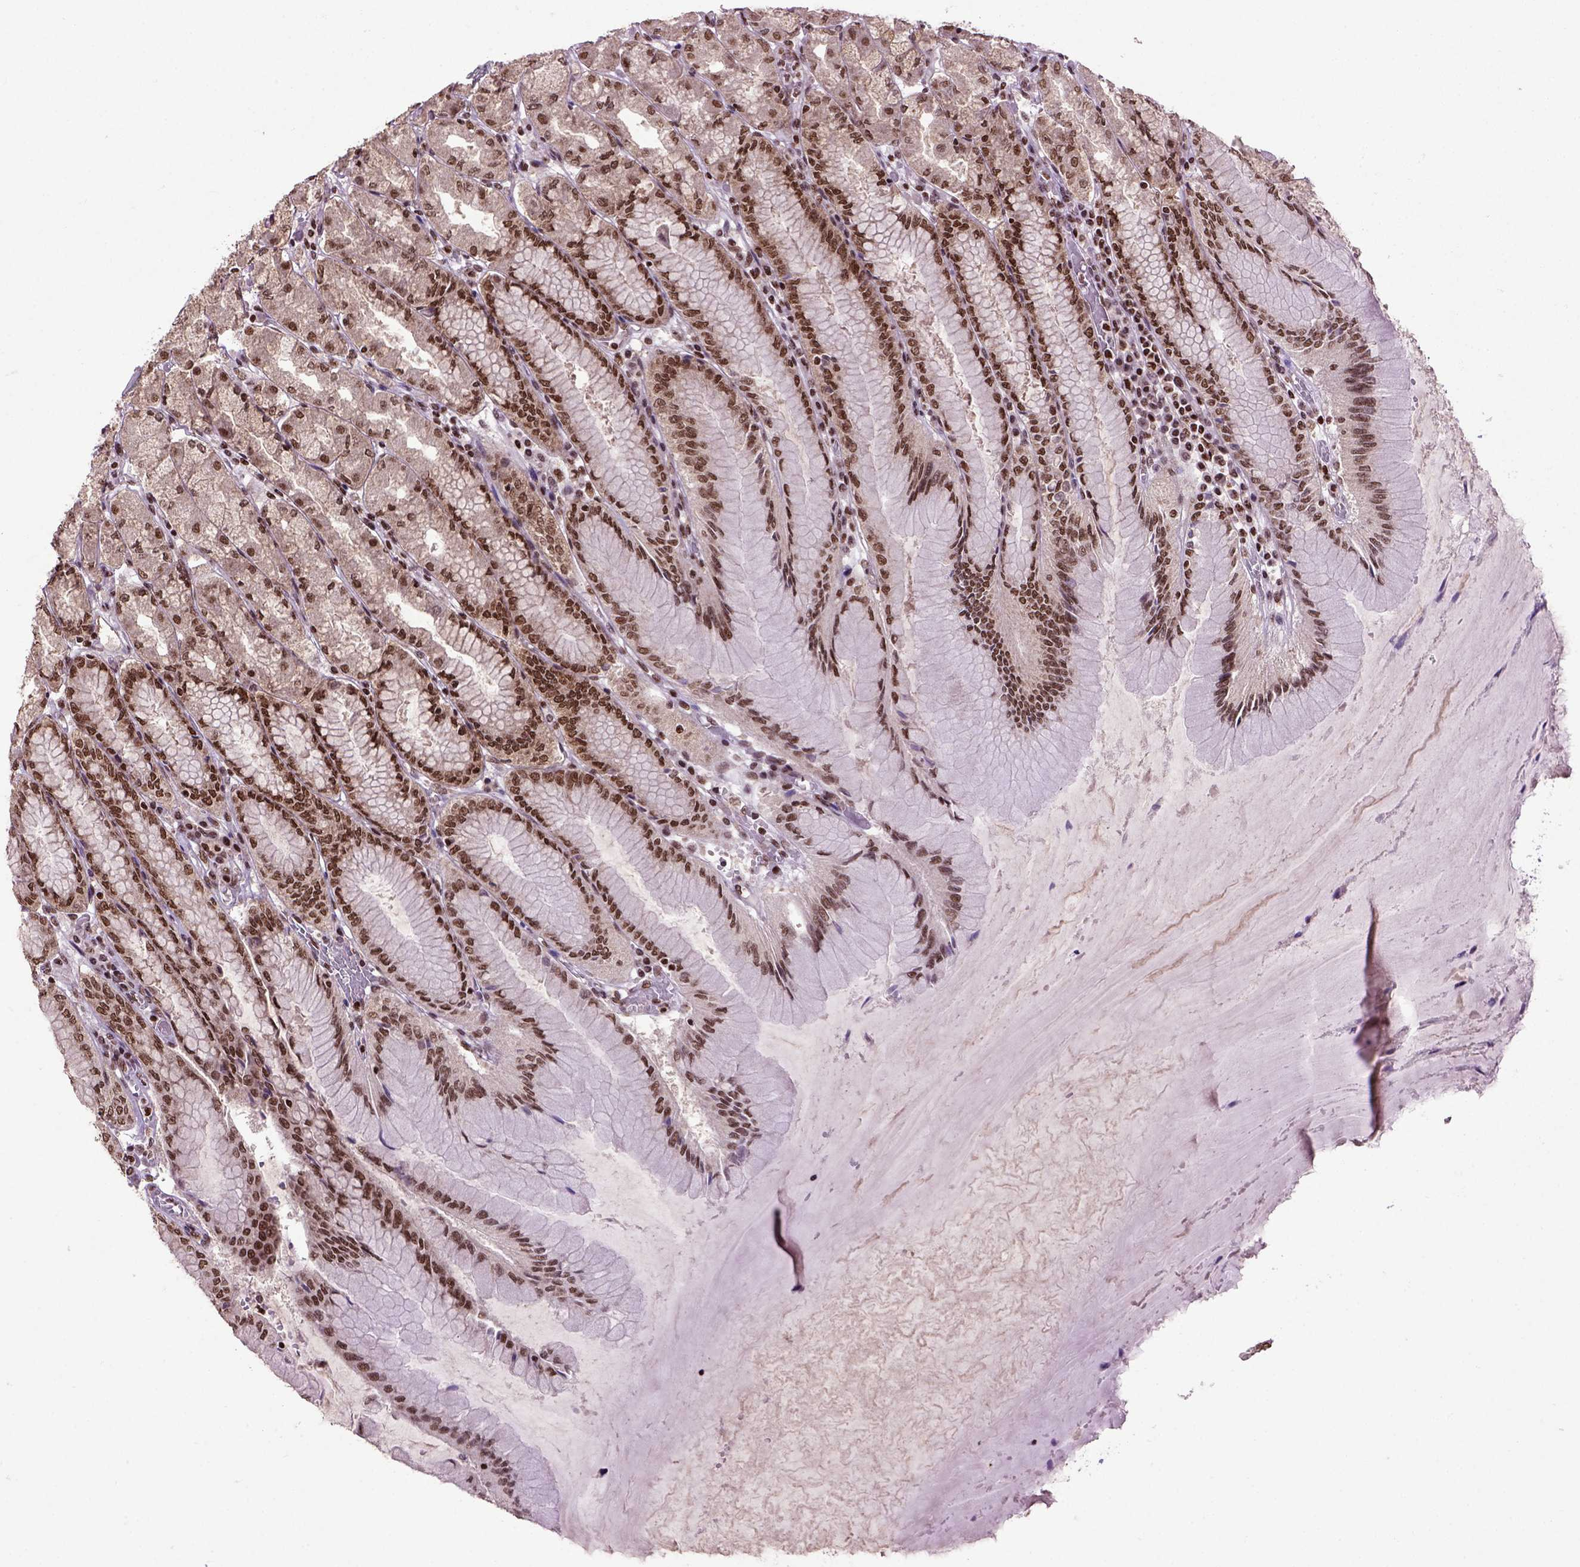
{"staining": {"intensity": "strong", "quantity": ">75%", "location": "nuclear"}, "tissue": "stomach", "cell_type": "Glandular cells", "image_type": "normal", "snomed": [{"axis": "morphology", "description": "Normal tissue, NOS"}, {"axis": "topography", "description": "Stomach, upper"}], "caption": "Protein staining exhibits strong nuclear expression in about >75% of glandular cells in unremarkable stomach.", "gene": "CELF1", "patient": {"sex": "male", "age": 69}}